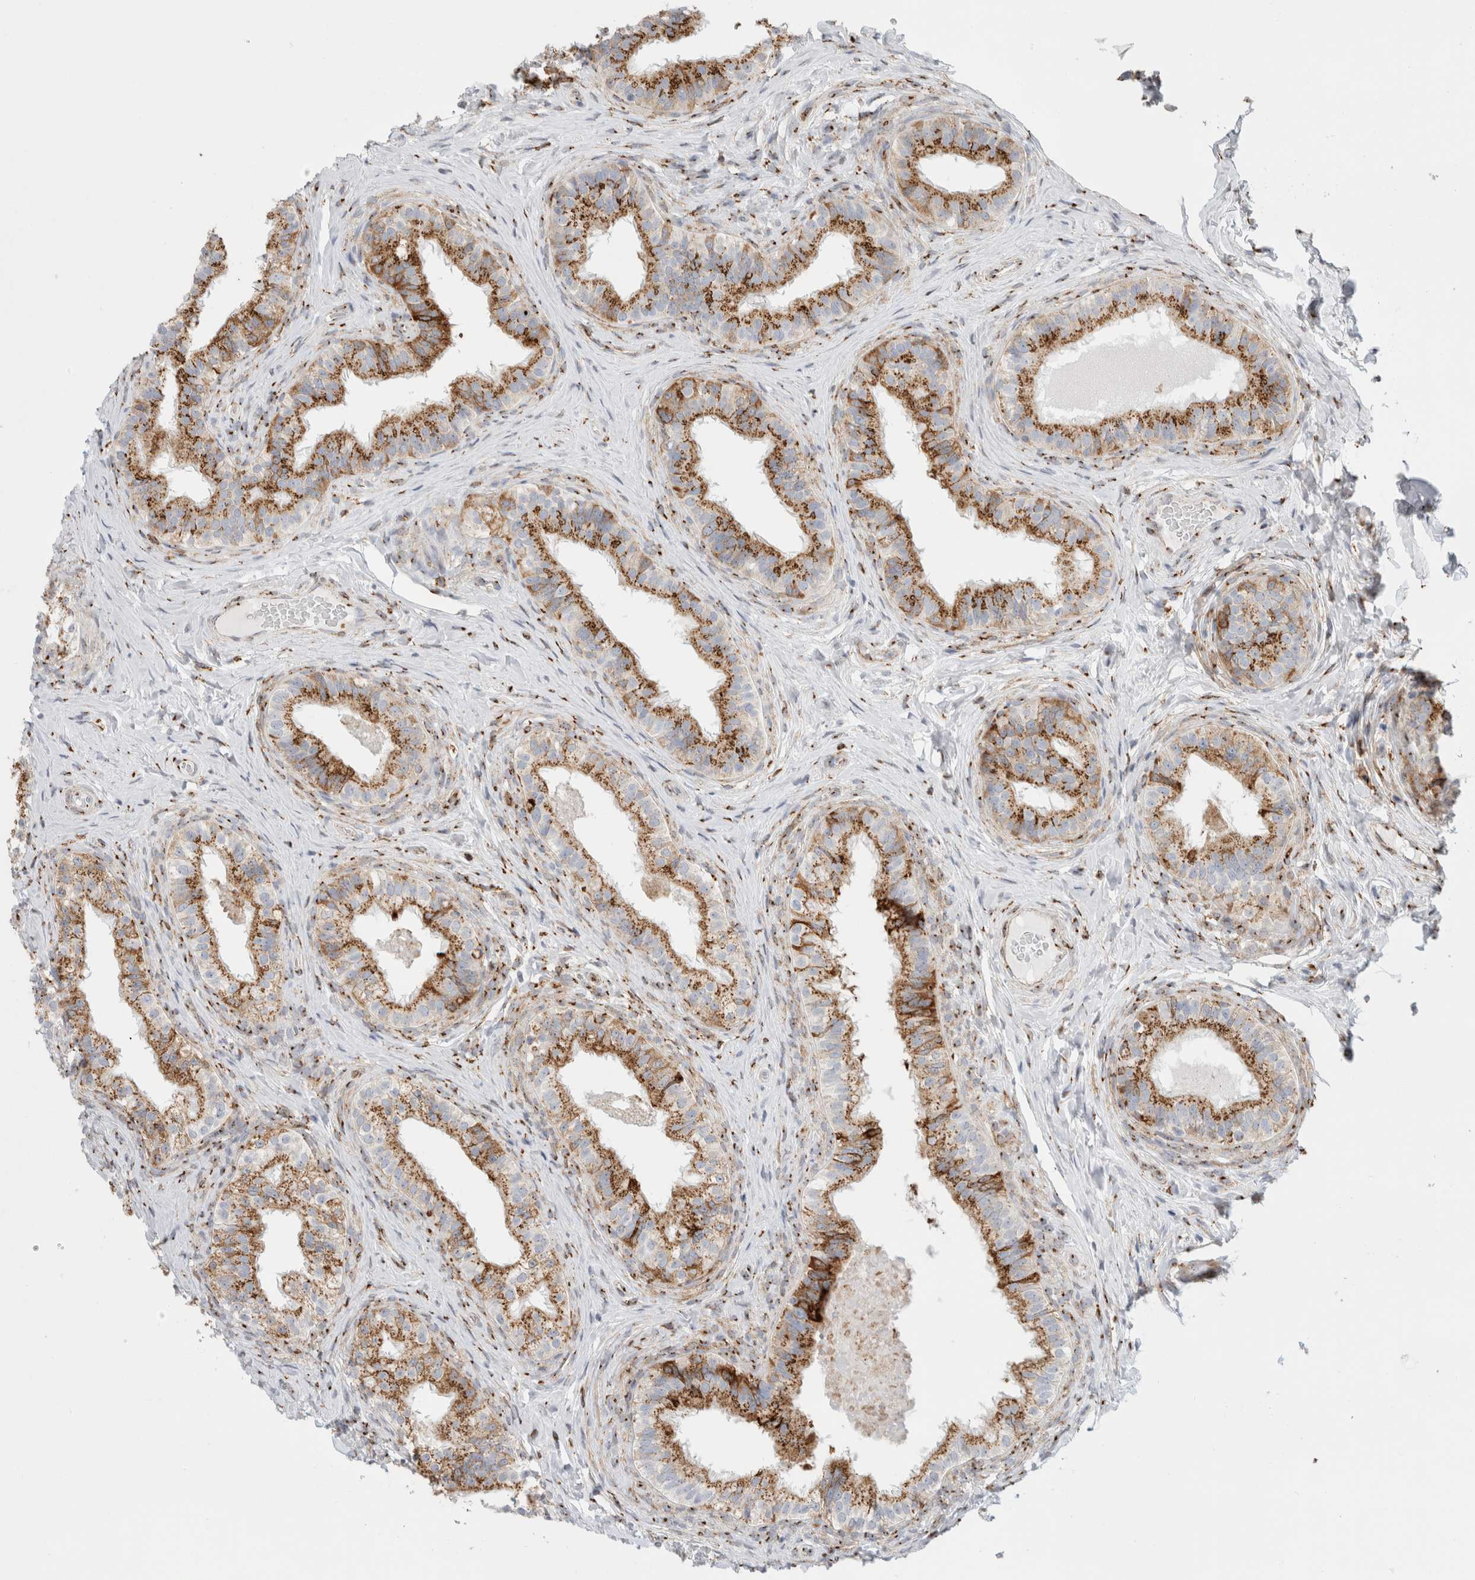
{"staining": {"intensity": "strong", "quantity": ">75%", "location": "cytoplasmic/membranous"}, "tissue": "epididymis", "cell_type": "Glandular cells", "image_type": "normal", "snomed": [{"axis": "morphology", "description": "Normal tissue, NOS"}, {"axis": "topography", "description": "Epididymis"}], "caption": "Human epididymis stained for a protein (brown) displays strong cytoplasmic/membranous positive positivity in approximately >75% of glandular cells.", "gene": "MCFD2", "patient": {"sex": "male", "age": 49}}